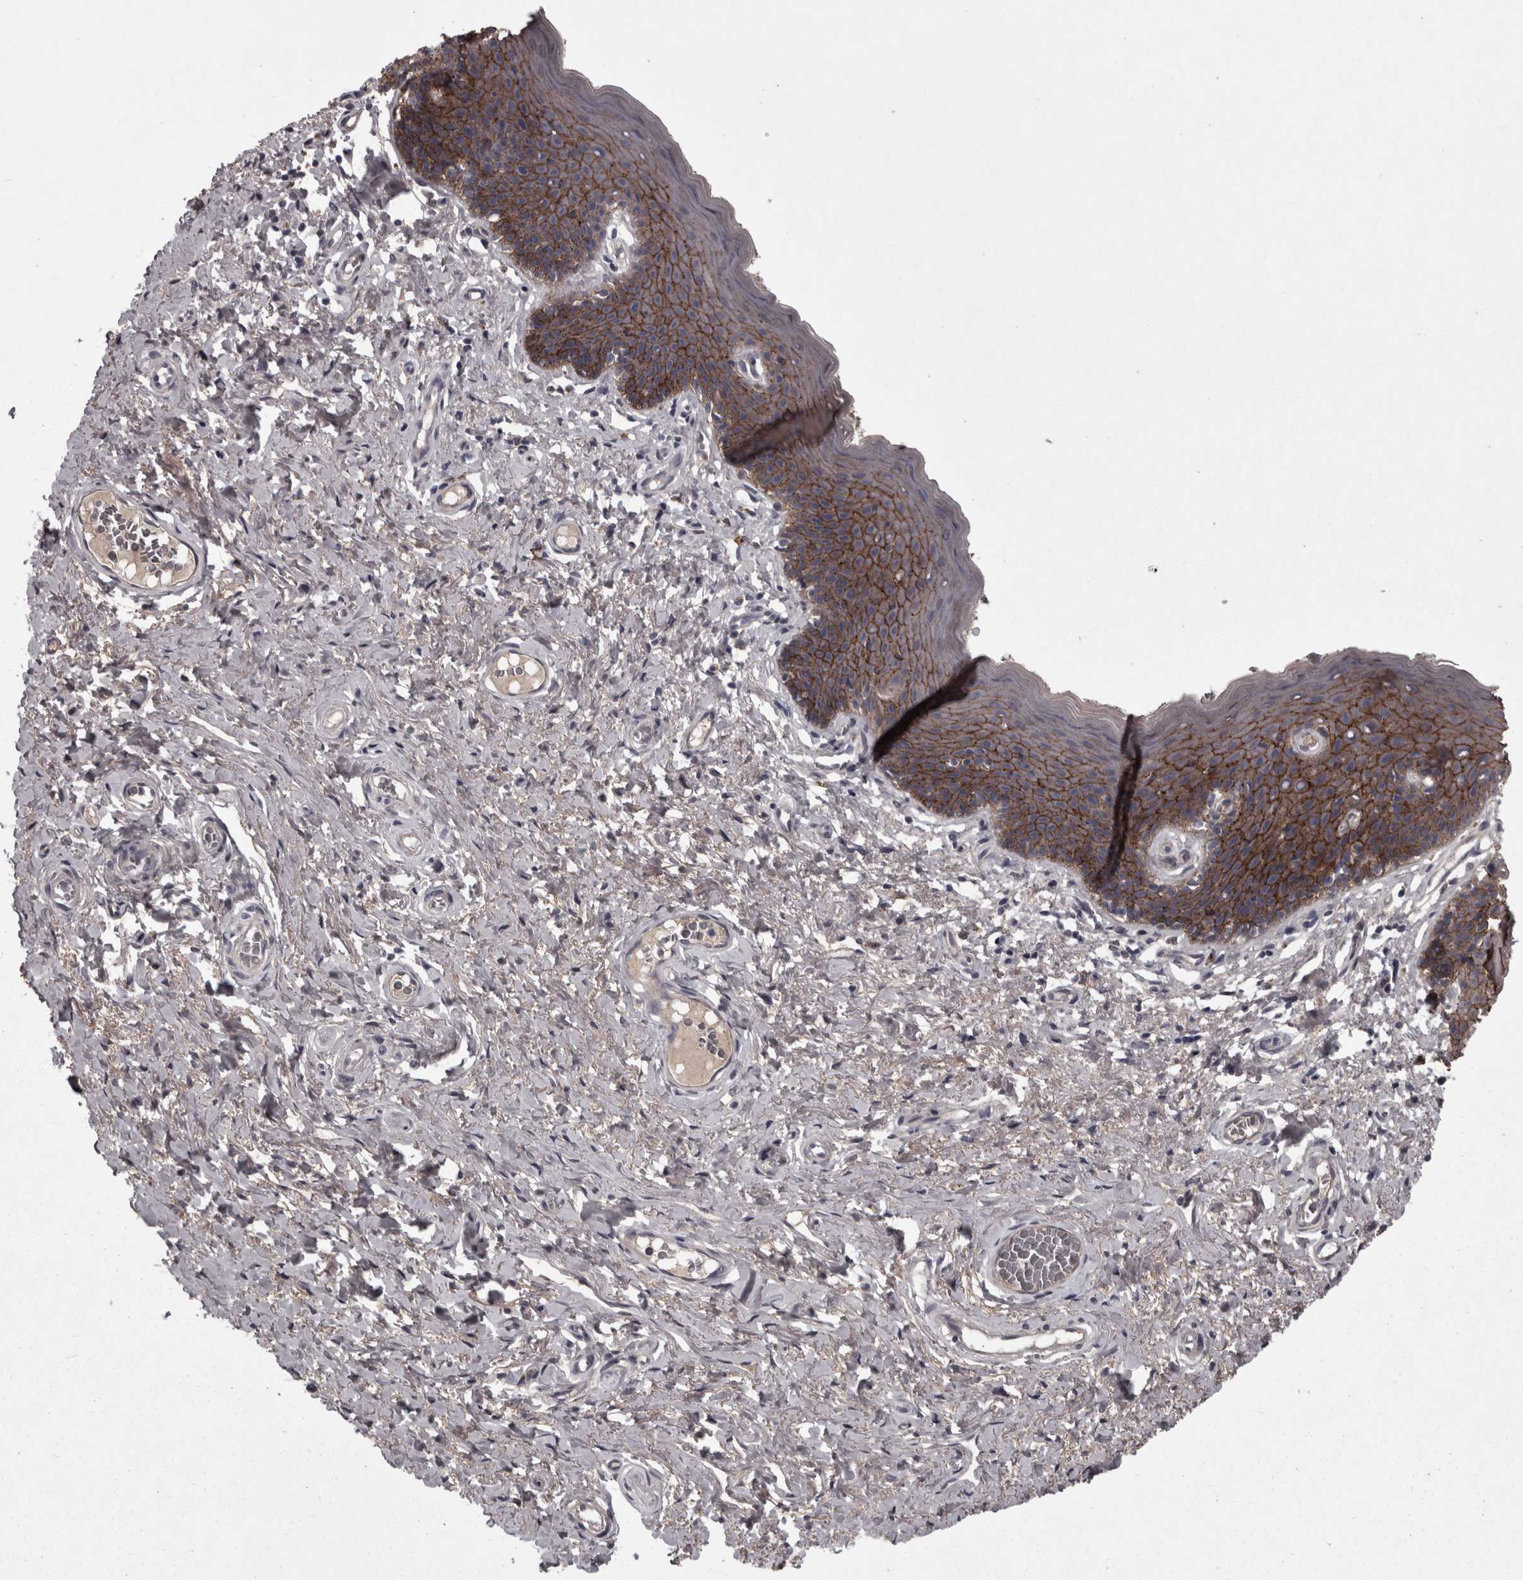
{"staining": {"intensity": "moderate", "quantity": ">75%", "location": "cytoplasmic/membranous"}, "tissue": "skin", "cell_type": "Epidermal cells", "image_type": "normal", "snomed": [{"axis": "morphology", "description": "Normal tissue, NOS"}, {"axis": "topography", "description": "Vulva"}], "caption": "DAB (3,3'-diaminobenzidine) immunohistochemical staining of benign human skin reveals moderate cytoplasmic/membranous protein positivity in approximately >75% of epidermal cells.", "gene": "PCDH17", "patient": {"sex": "female", "age": 66}}